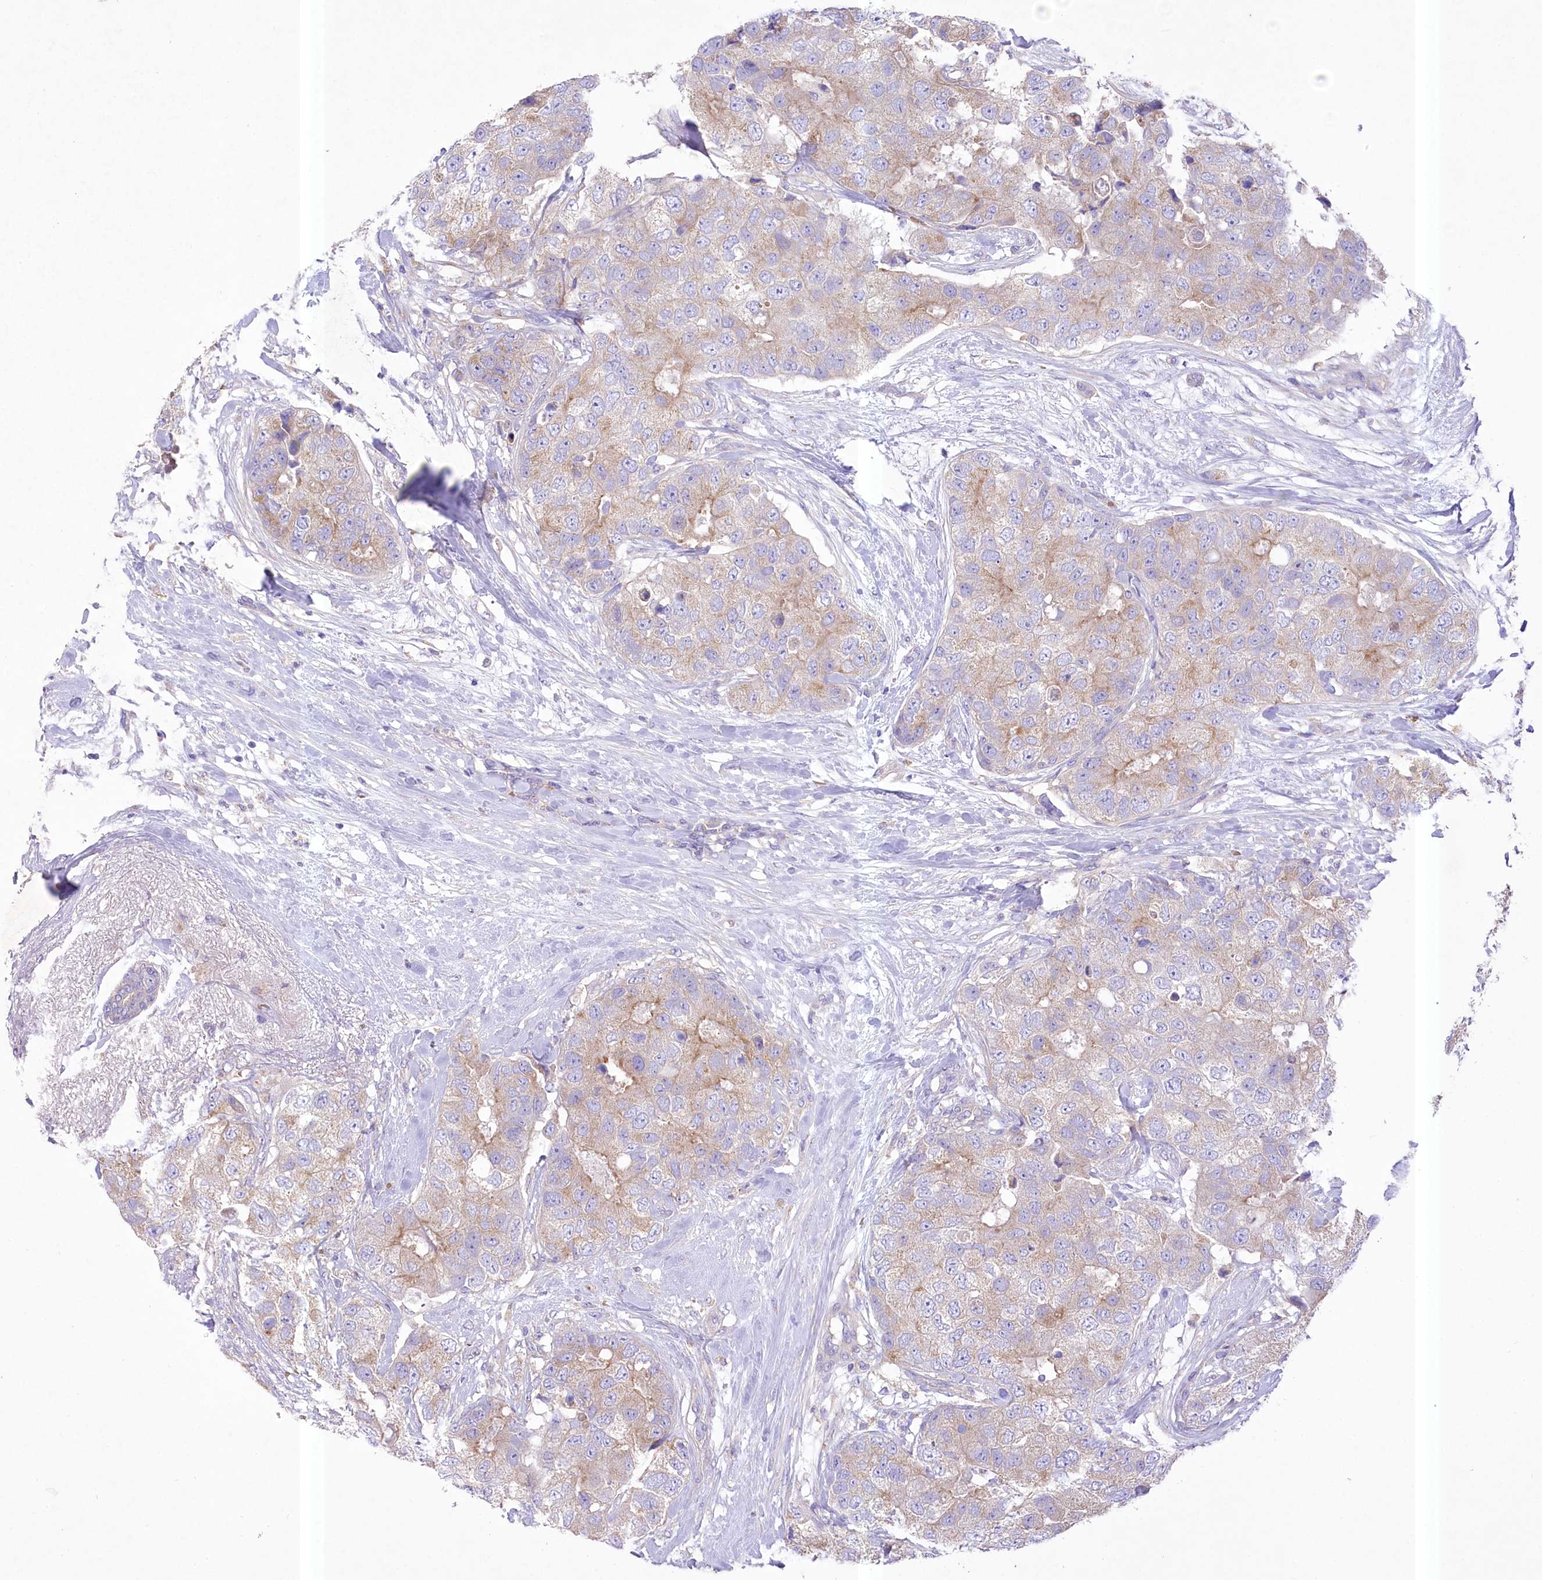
{"staining": {"intensity": "weak", "quantity": "25%-75%", "location": "cytoplasmic/membranous"}, "tissue": "breast cancer", "cell_type": "Tumor cells", "image_type": "cancer", "snomed": [{"axis": "morphology", "description": "Duct carcinoma"}, {"axis": "topography", "description": "Breast"}], "caption": "An immunohistochemistry (IHC) micrograph of tumor tissue is shown. Protein staining in brown shows weak cytoplasmic/membranous positivity in breast cancer within tumor cells. Using DAB (3,3'-diaminobenzidine) (brown) and hematoxylin (blue) stains, captured at high magnification using brightfield microscopy.", "gene": "PRSS53", "patient": {"sex": "female", "age": 62}}